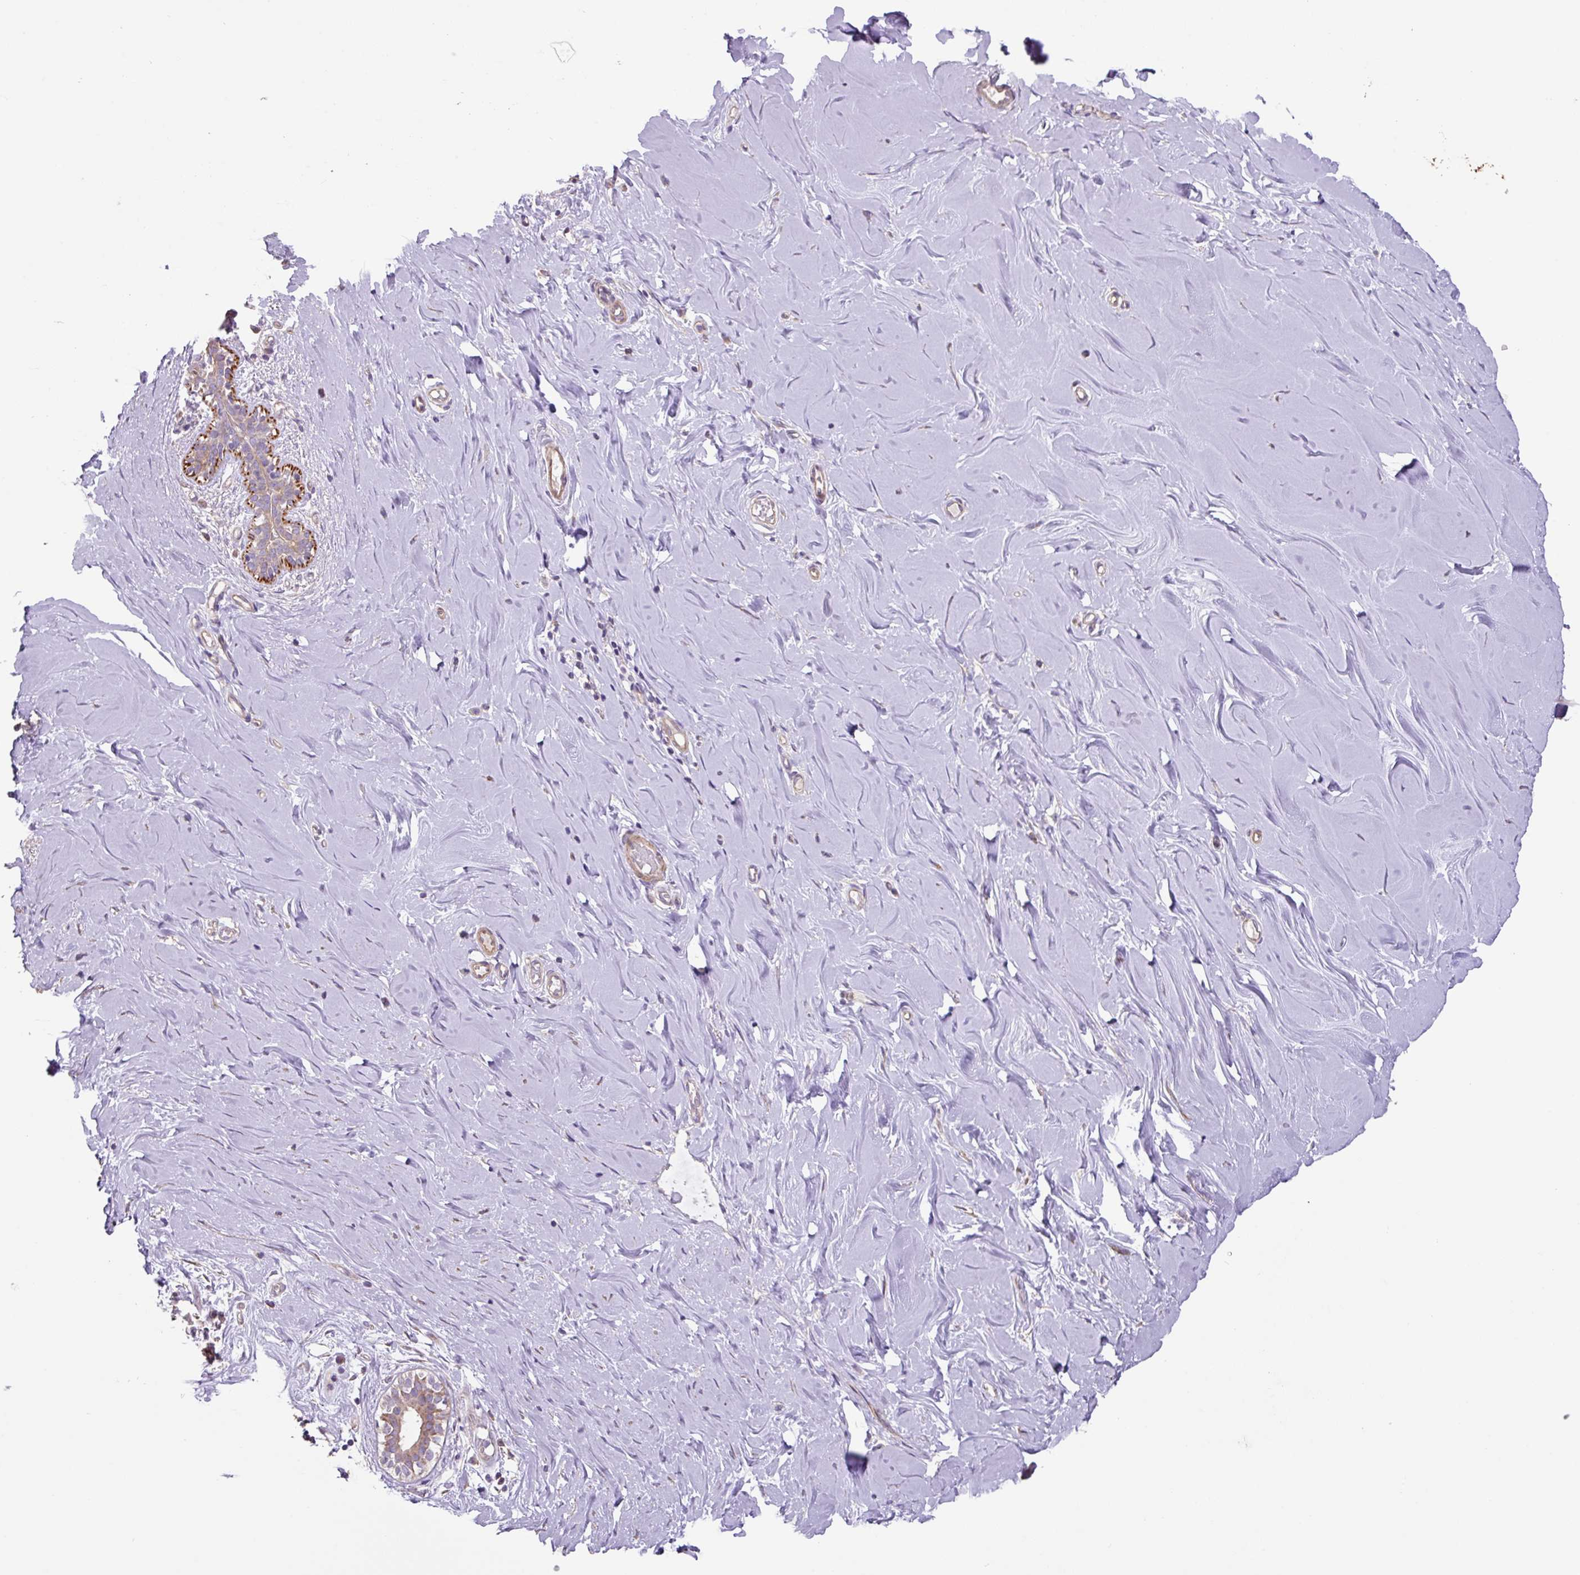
{"staining": {"intensity": "negative", "quantity": "none", "location": "none"}, "tissue": "breast", "cell_type": "Adipocytes", "image_type": "normal", "snomed": [{"axis": "morphology", "description": "Normal tissue, NOS"}, {"axis": "topography", "description": "Breast"}], "caption": "This photomicrograph is of benign breast stained with IHC to label a protein in brown with the nuclei are counter-stained blue. There is no expression in adipocytes. The staining is performed using DAB brown chromogen with nuclei counter-stained in using hematoxylin.", "gene": "MRRF", "patient": {"sex": "female", "age": 27}}